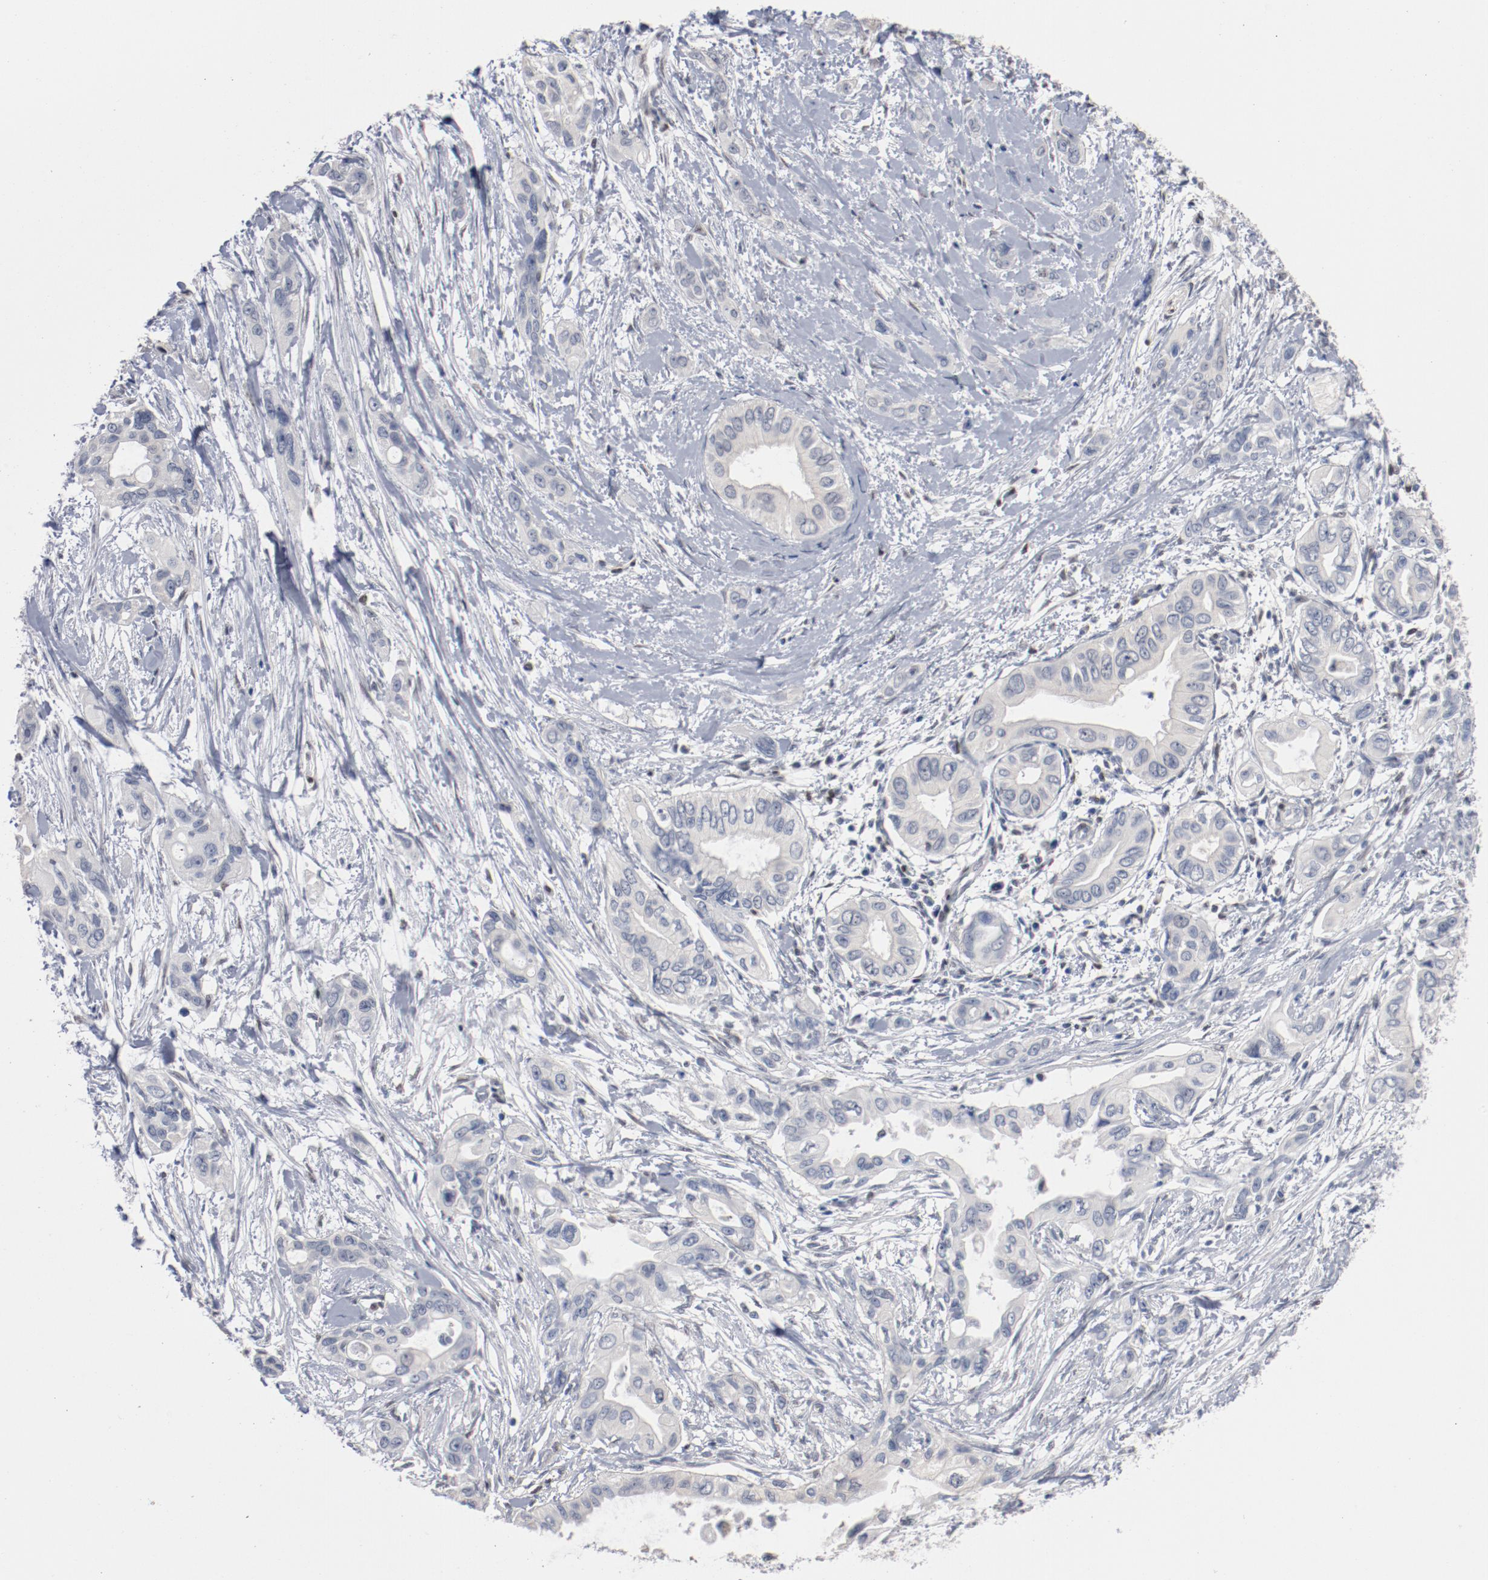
{"staining": {"intensity": "negative", "quantity": "none", "location": "none"}, "tissue": "pancreatic cancer", "cell_type": "Tumor cells", "image_type": "cancer", "snomed": [{"axis": "morphology", "description": "Adenocarcinoma, NOS"}, {"axis": "topography", "description": "Pancreas"}], "caption": "DAB immunohistochemical staining of human adenocarcinoma (pancreatic) reveals no significant staining in tumor cells.", "gene": "ZEB2", "patient": {"sex": "female", "age": 60}}